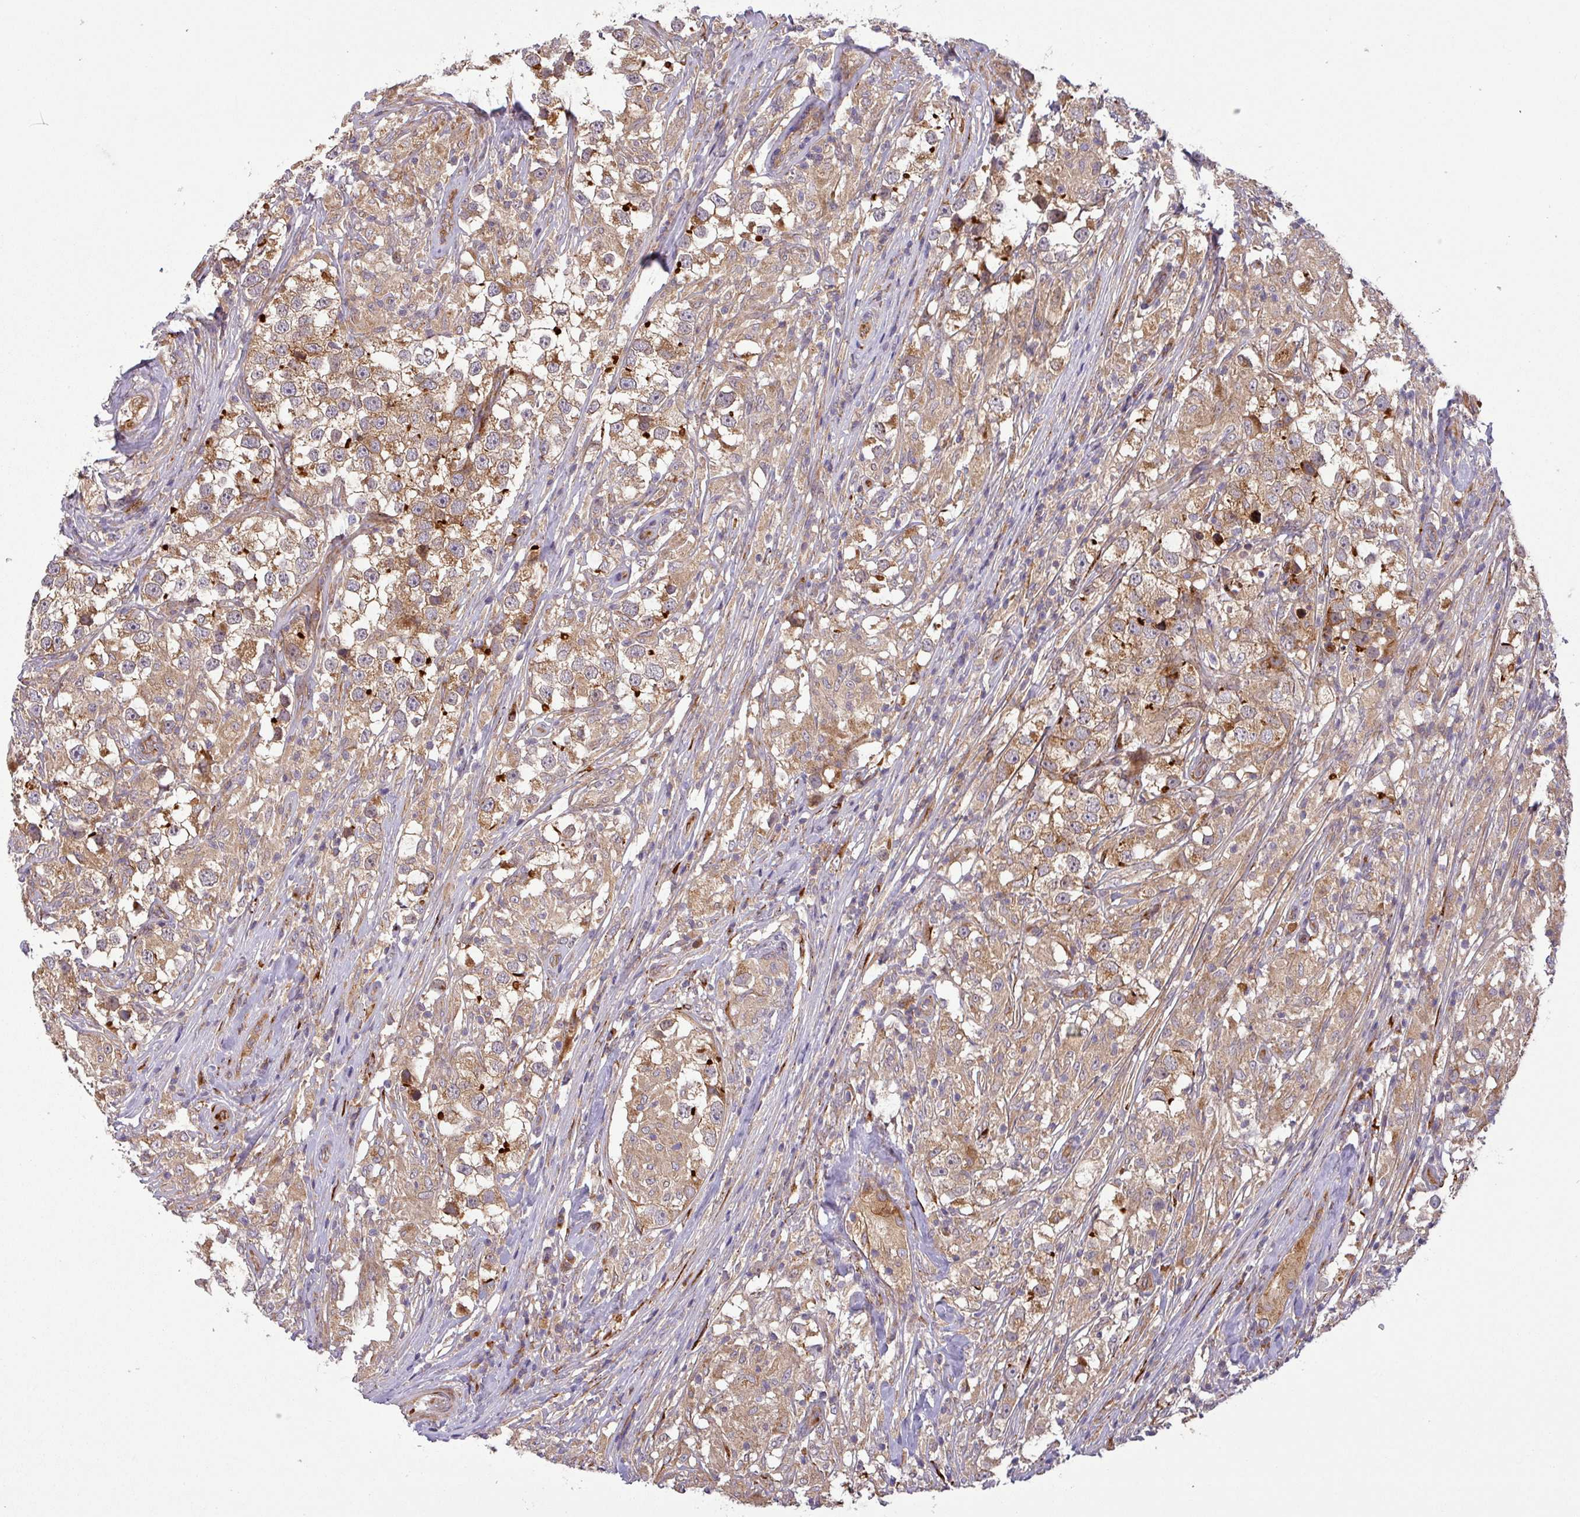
{"staining": {"intensity": "moderate", "quantity": ">75%", "location": "cytoplasmic/membranous"}, "tissue": "testis cancer", "cell_type": "Tumor cells", "image_type": "cancer", "snomed": [{"axis": "morphology", "description": "Seminoma, NOS"}, {"axis": "topography", "description": "Testis"}], "caption": "A high-resolution micrograph shows immunohistochemistry staining of testis cancer (seminoma), which exhibits moderate cytoplasmic/membranous staining in about >75% of tumor cells.", "gene": "ART1", "patient": {"sex": "male", "age": 46}}